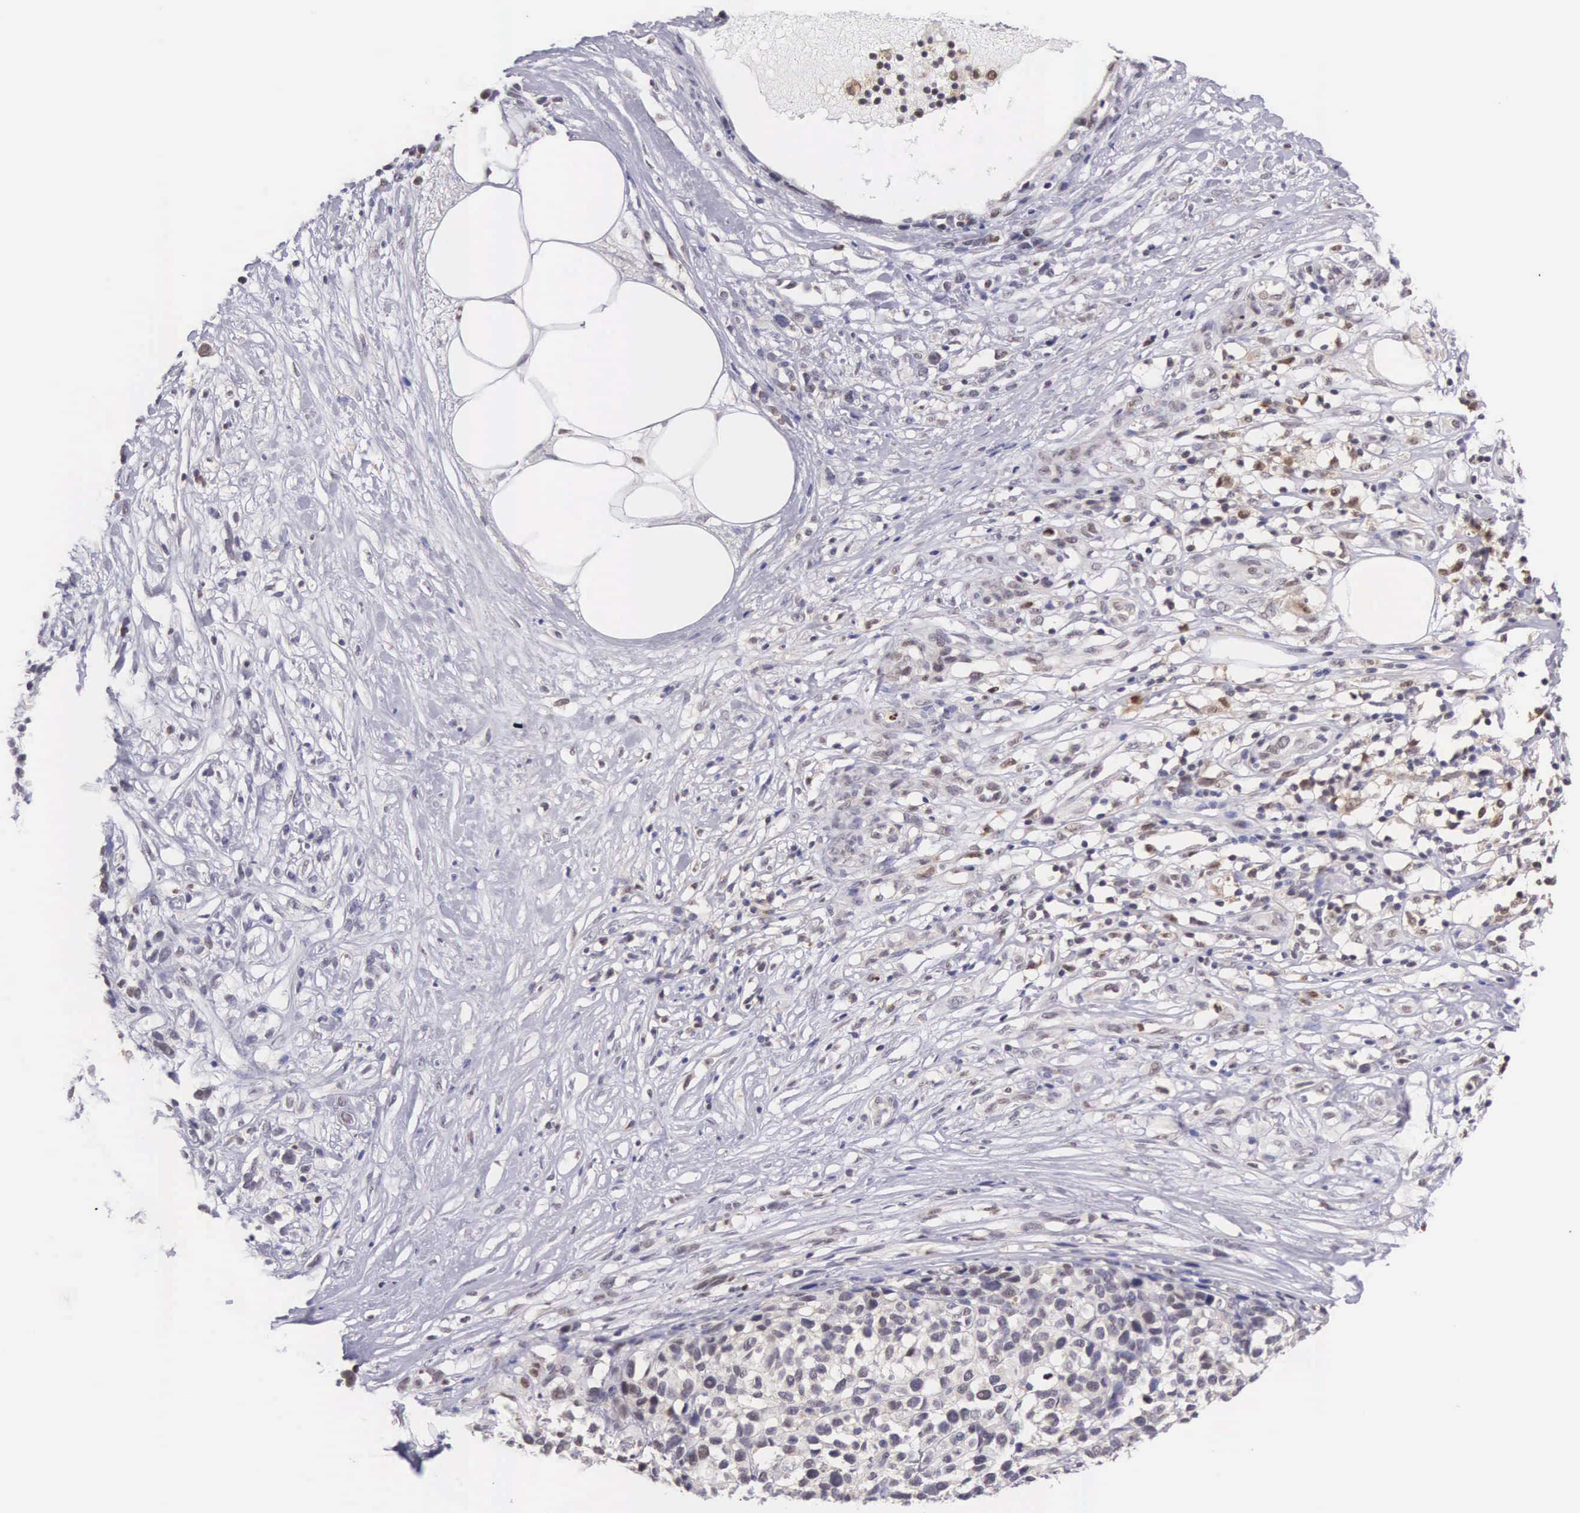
{"staining": {"intensity": "negative", "quantity": "none", "location": "none"}, "tissue": "melanoma", "cell_type": "Tumor cells", "image_type": "cancer", "snomed": [{"axis": "morphology", "description": "Malignant melanoma, NOS"}, {"axis": "topography", "description": "Skin"}], "caption": "This is a image of IHC staining of melanoma, which shows no staining in tumor cells. (DAB IHC visualized using brightfield microscopy, high magnification).", "gene": "GRK3", "patient": {"sex": "female", "age": 85}}